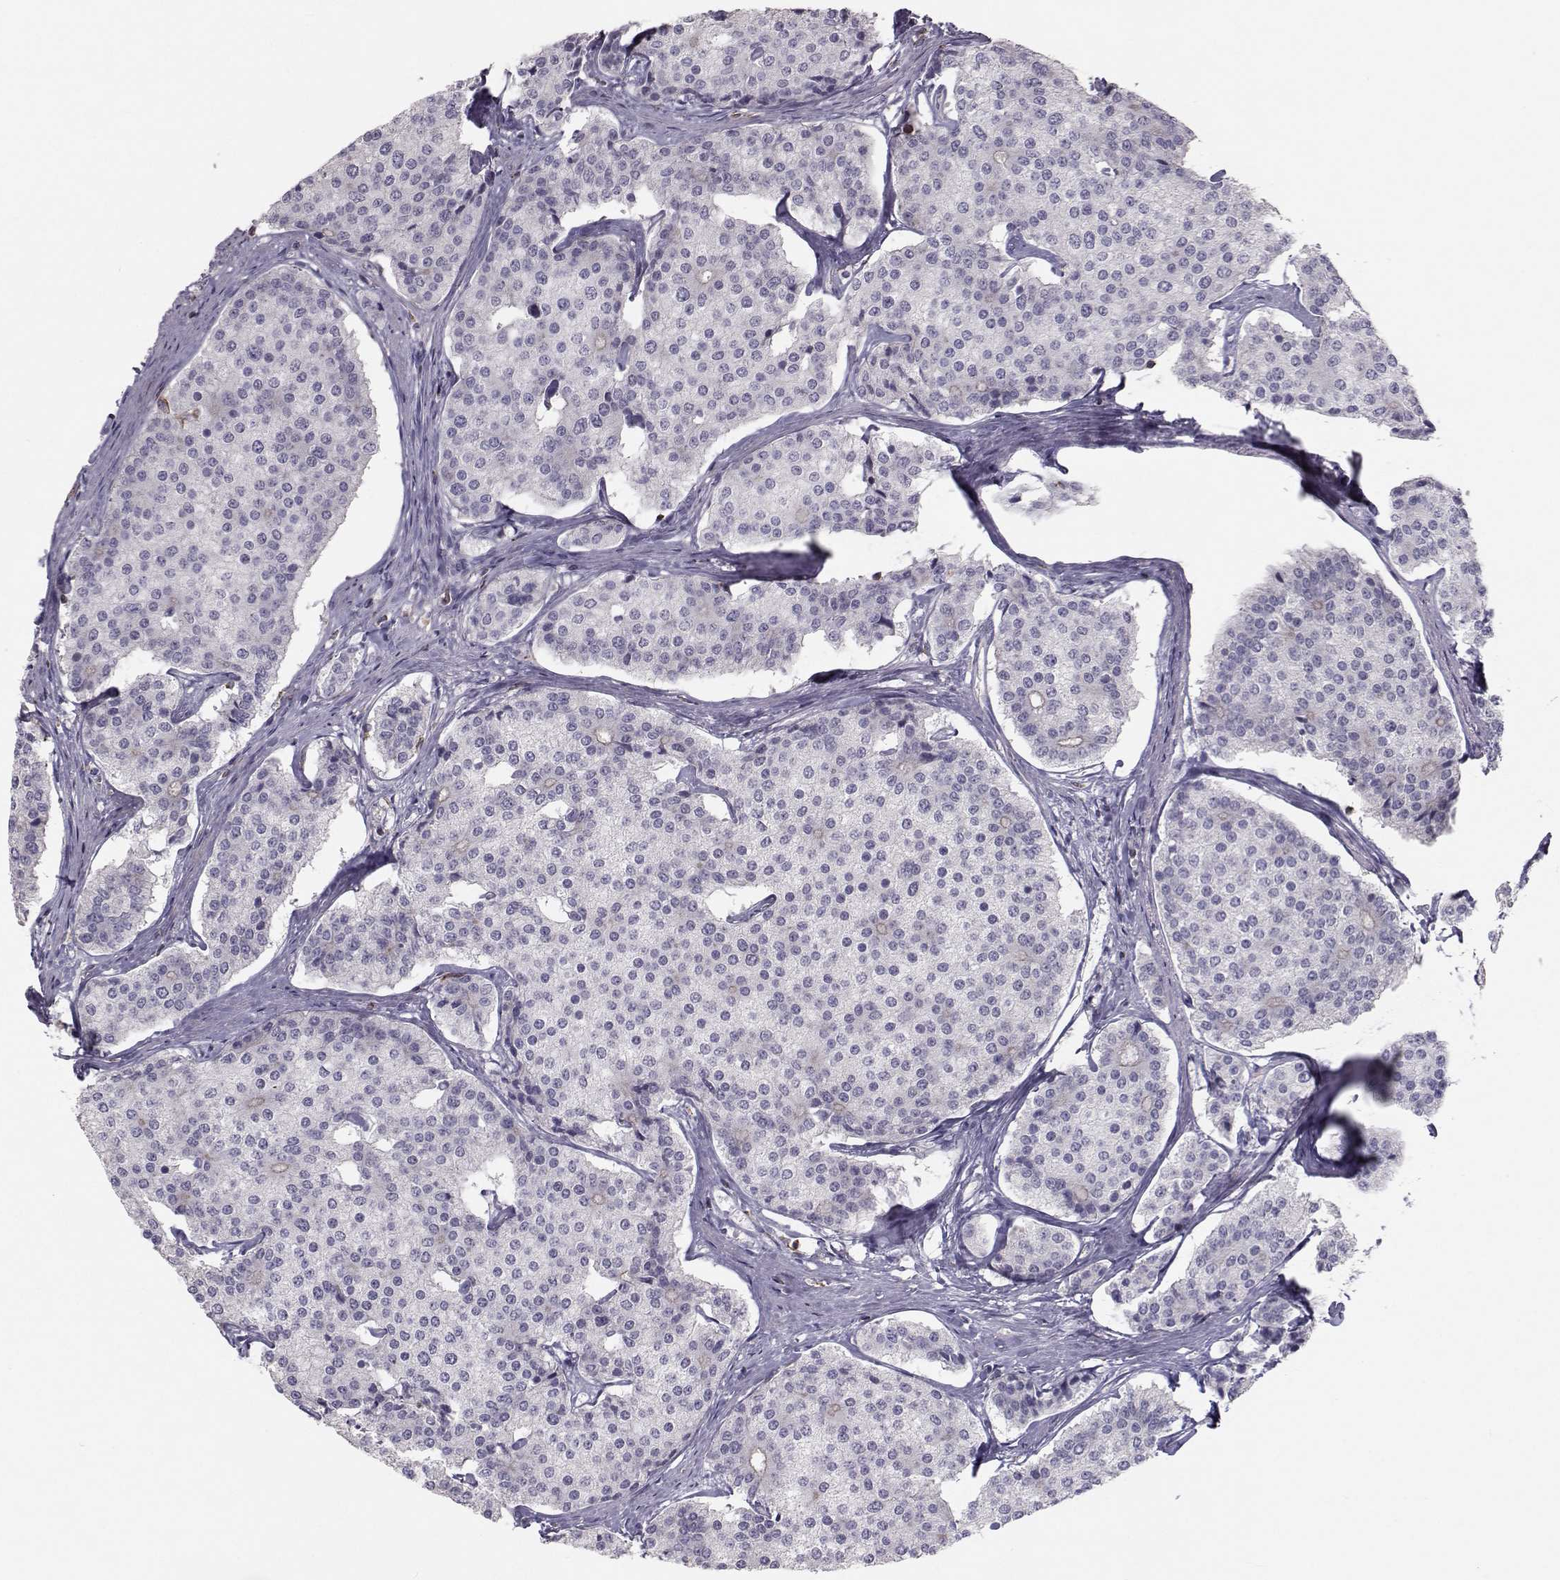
{"staining": {"intensity": "negative", "quantity": "none", "location": "none"}, "tissue": "carcinoid", "cell_type": "Tumor cells", "image_type": "cancer", "snomed": [{"axis": "morphology", "description": "Carcinoid, malignant, NOS"}, {"axis": "topography", "description": "Small intestine"}], "caption": "DAB (3,3'-diaminobenzidine) immunohistochemical staining of human malignant carcinoid reveals no significant expression in tumor cells.", "gene": "GARIN3", "patient": {"sex": "female", "age": 65}}